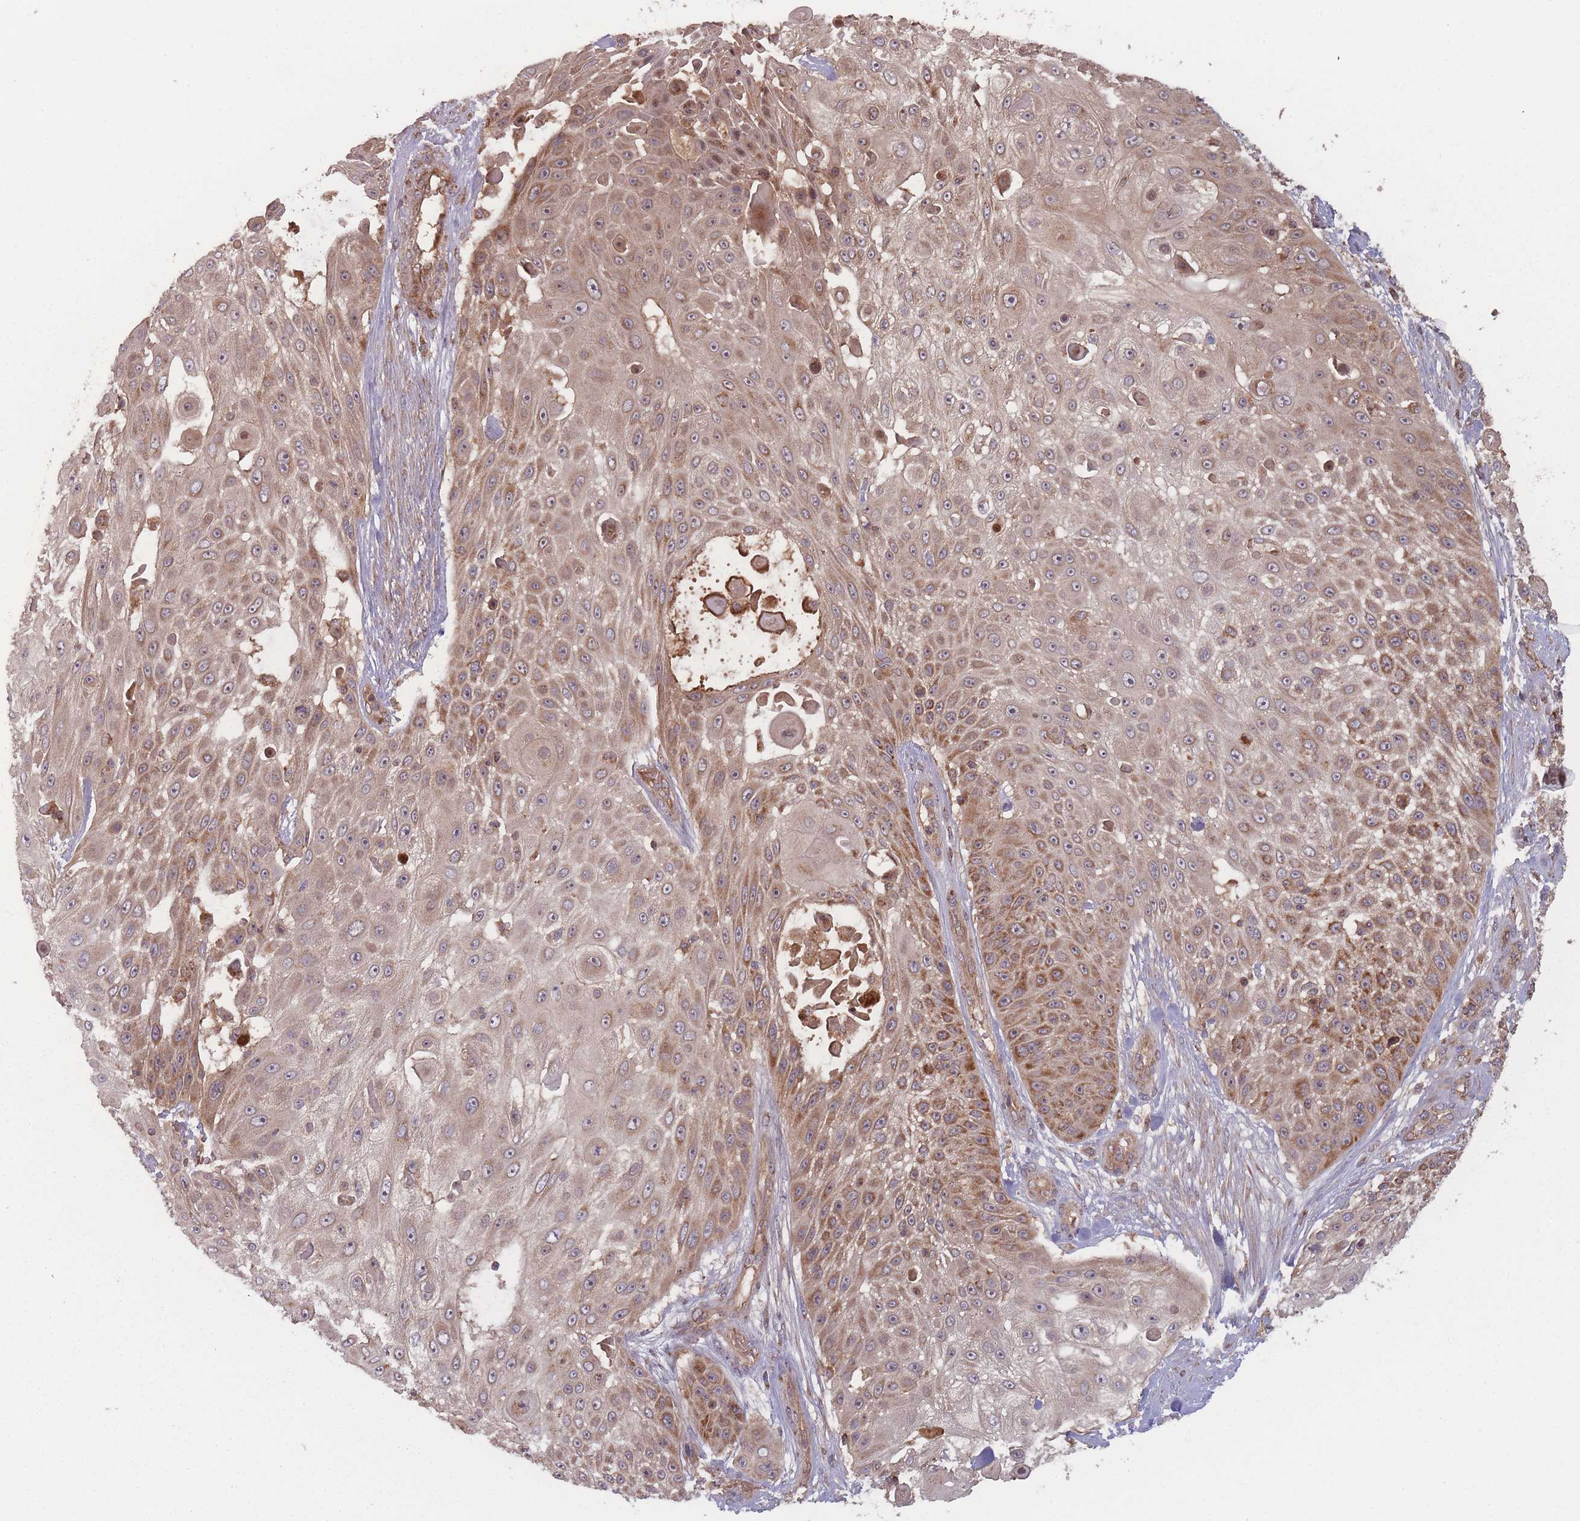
{"staining": {"intensity": "moderate", "quantity": ">75%", "location": "cytoplasmic/membranous"}, "tissue": "skin cancer", "cell_type": "Tumor cells", "image_type": "cancer", "snomed": [{"axis": "morphology", "description": "Squamous cell carcinoma, NOS"}, {"axis": "topography", "description": "Skin"}], "caption": "Squamous cell carcinoma (skin) stained with a brown dye exhibits moderate cytoplasmic/membranous positive expression in approximately >75% of tumor cells.", "gene": "ATP5MG", "patient": {"sex": "female", "age": 86}}